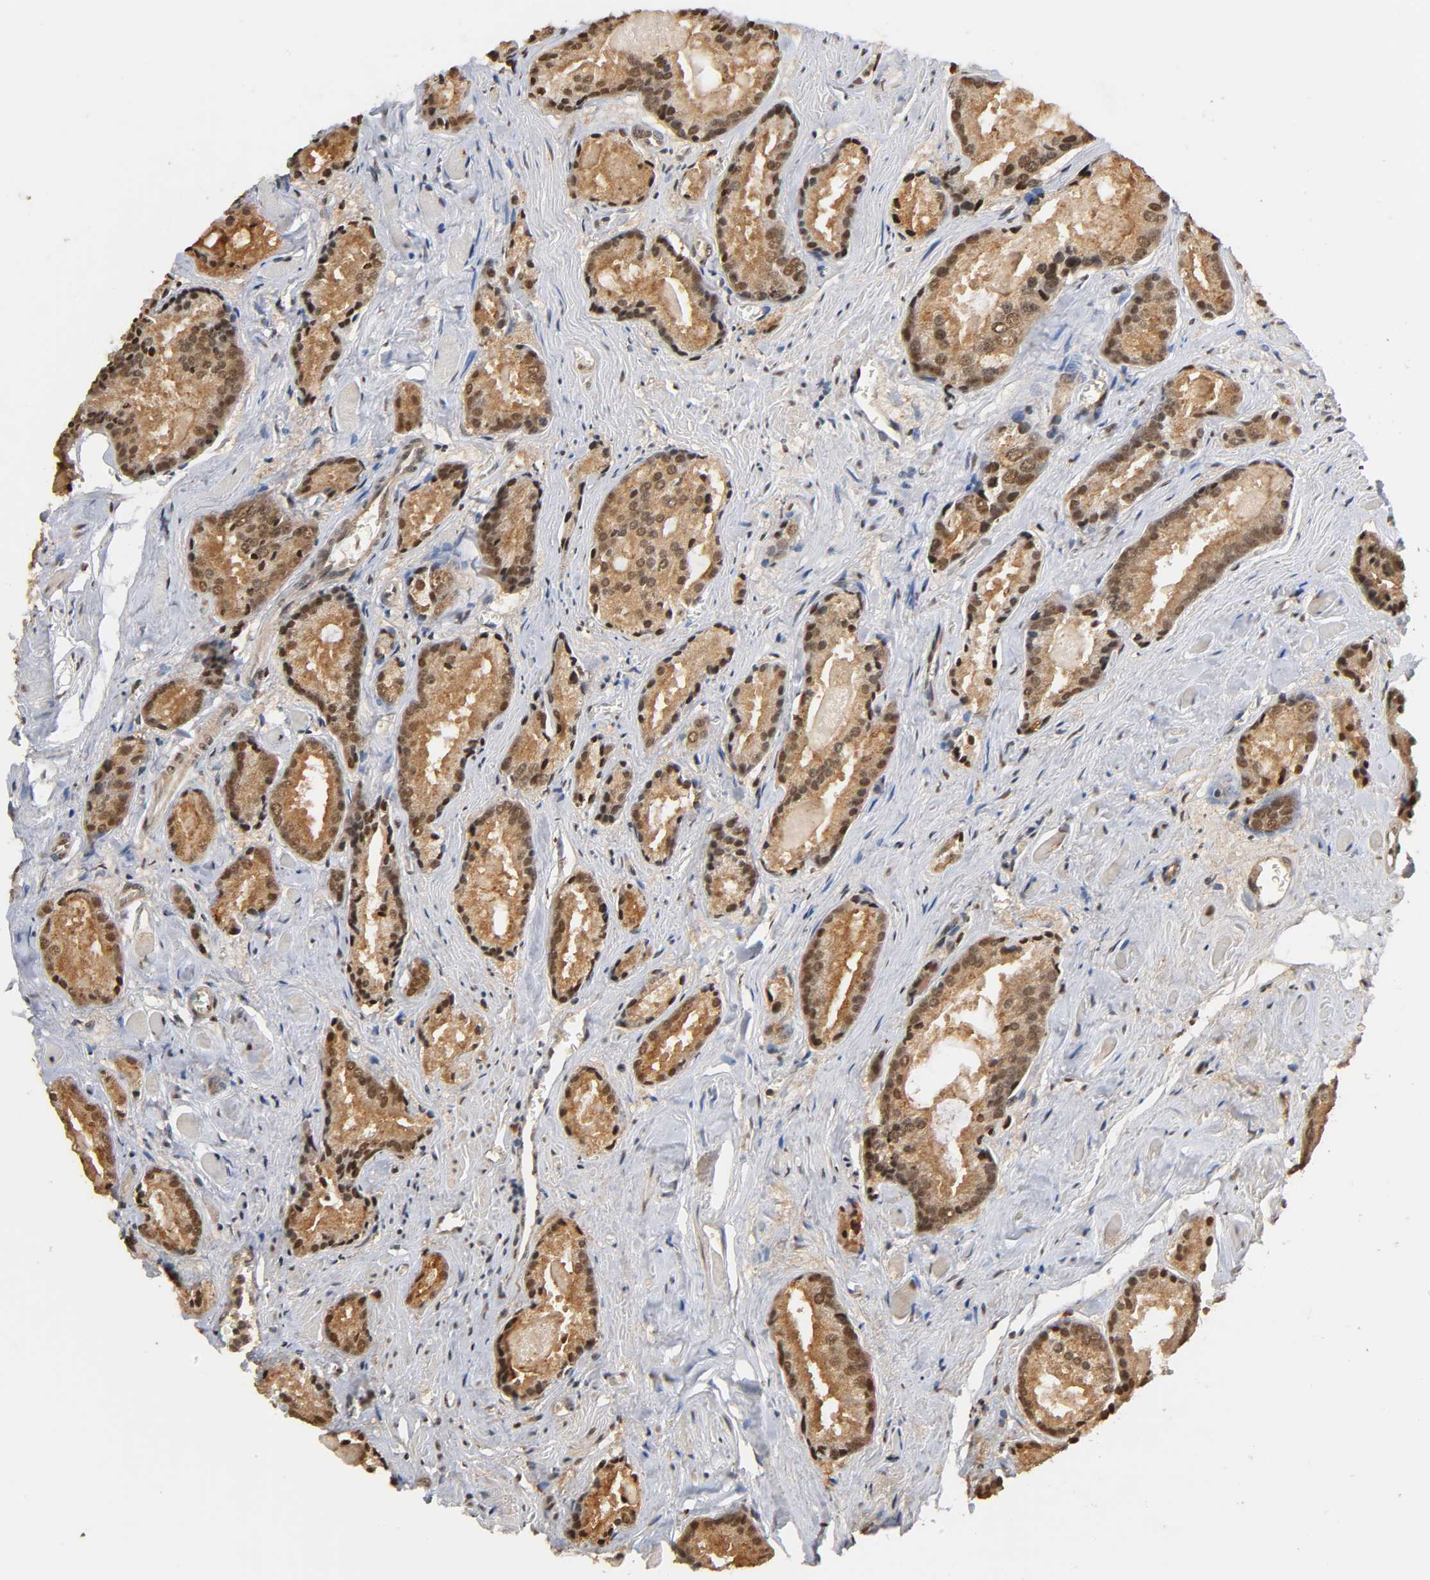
{"staining": {"intensity": "moderate", "quantity": "25%-75%", "location": "cytoplasmic/membranous,nuclear"}, "tissue": "prostate cancer", "cell_type": "Tumor cells", "image_type": "cancer", "snomed": [{"axis": "morphology", "description": "Adenocarcinoma, Low grade"}, {"axis": "topography", "description": "Prostate"}], "caption": "Prostate low-grade adenocarcinoma was stained to show a protein in brown. There is medium levels of moderate cytoplasmic/membranous and nuclear positivity in approximately 25%-75% of tumor cells.", "gene": "UBC", "patient": {"sex": "male", "age": 64}}